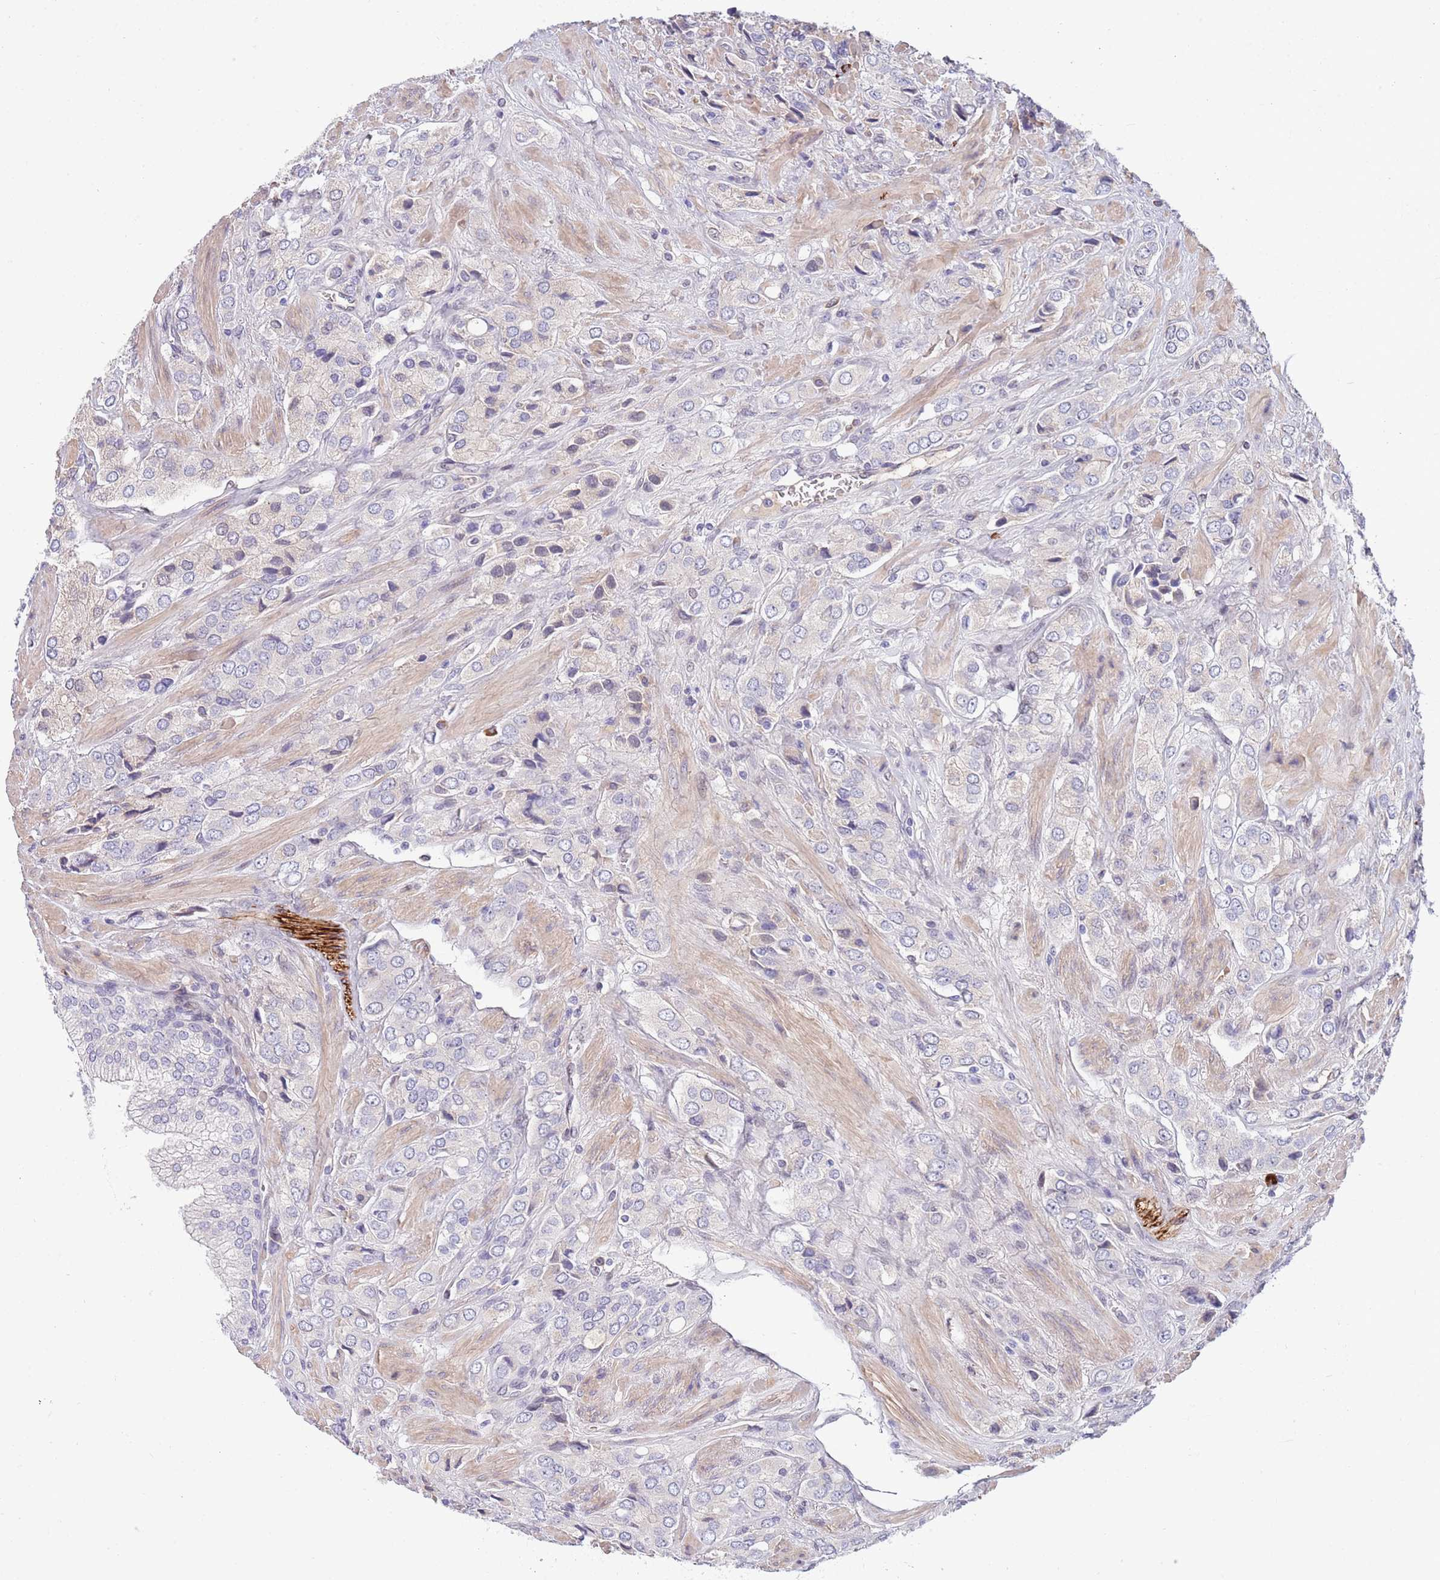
{"staining": {"intensity": "negative", "quantity": "none", "location": "none"}, "tissue": "prostate cancer", "cell_type": "Tumor cells", "image_type": "cancer", "snomed": [{"axis": "morphology", "description": "Adenocarcinoma, High grade"}, {"axis": "topography", "description": "Prostate and seminal vesicle, NOS"}], "caption": "Micrograph shows no protein positivity in tumor cells of prostate adenocarcinoma (high-grade) tissue.", "gene": "NLRP6", "patient": {"sex": "male", "age": 64}}